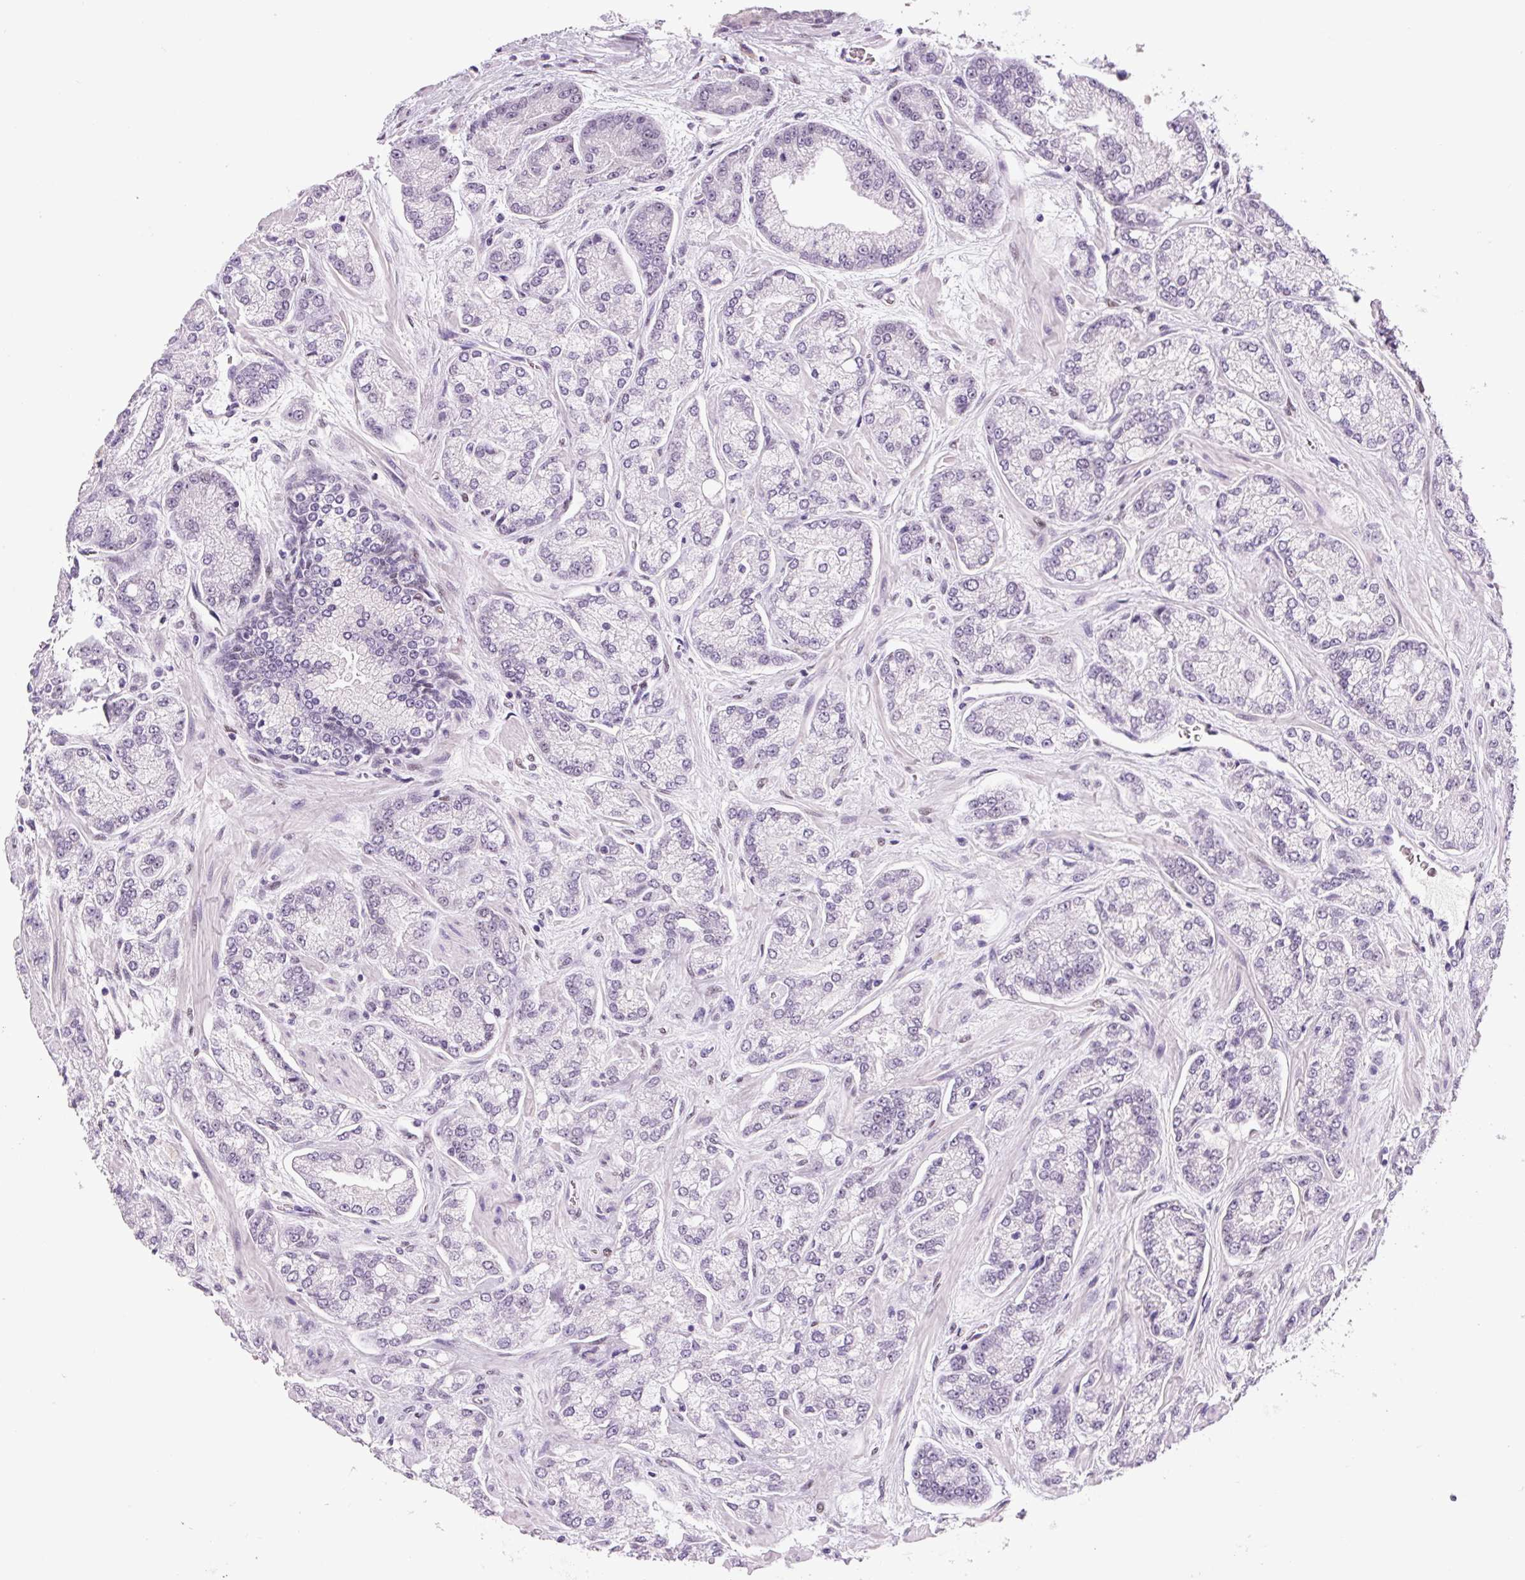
{"staining": {"intensity": "negative", "quantity": "none", "location": "none"}, "tissue": "prostate cancer", "cell_type": "Tumor cells", "image_type": "cancer", "snomed": [{"axis": "morphology", "description": "Adenocarcinoma, High grade"}, {"axis": "topography", "description": "Prostate"}], "caption": "Tumor cells are negative for brown protein staining in prostate adenocarcinoma (high-grade). (DAB immunohistochemistry visualized using brightfield microscopy, high magnification).", "gene": "SIX1", "patient": {"sex": "male", "age": 68}}